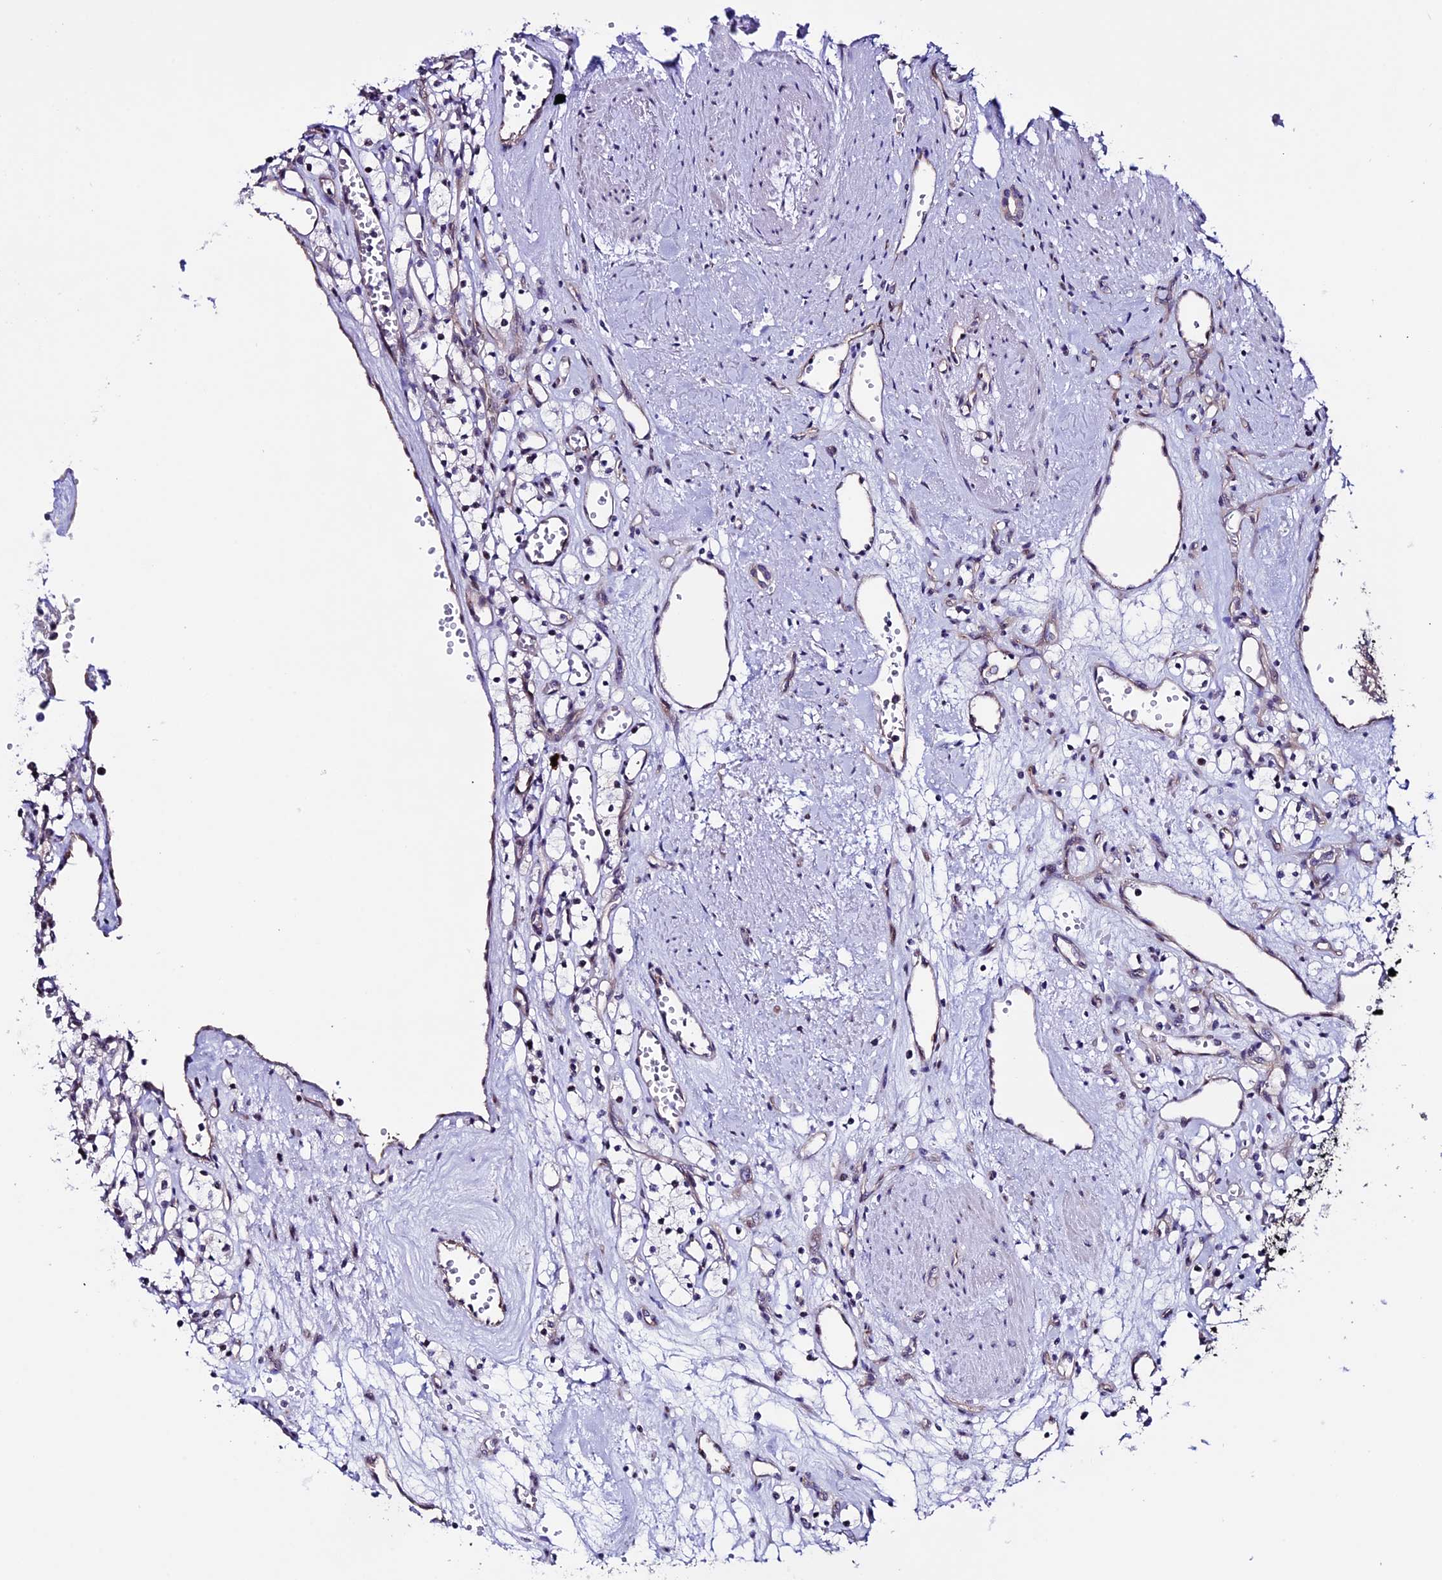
{"staining": {"intensity": "negative", "quantity": "none", "location": "none"}, "tissue": "renal cancer", "cell_type": "Tumor cells", "image_type": "cancer", "snomed": [{"axis": "morphology", "description": "Adenocarcinoma, NOS"}, {"axis": "topography", "description": "Kidney"}], "caption": "This histopathology image is of renal adenocarcinoma stained with immunohistochemistry (IHC) to label a protein in brown with the nuclei are counter-stained blue. There is no expression in tumor cells.", "gene": "TMEM171", "patient": {"sex": "female", "age": 59}}